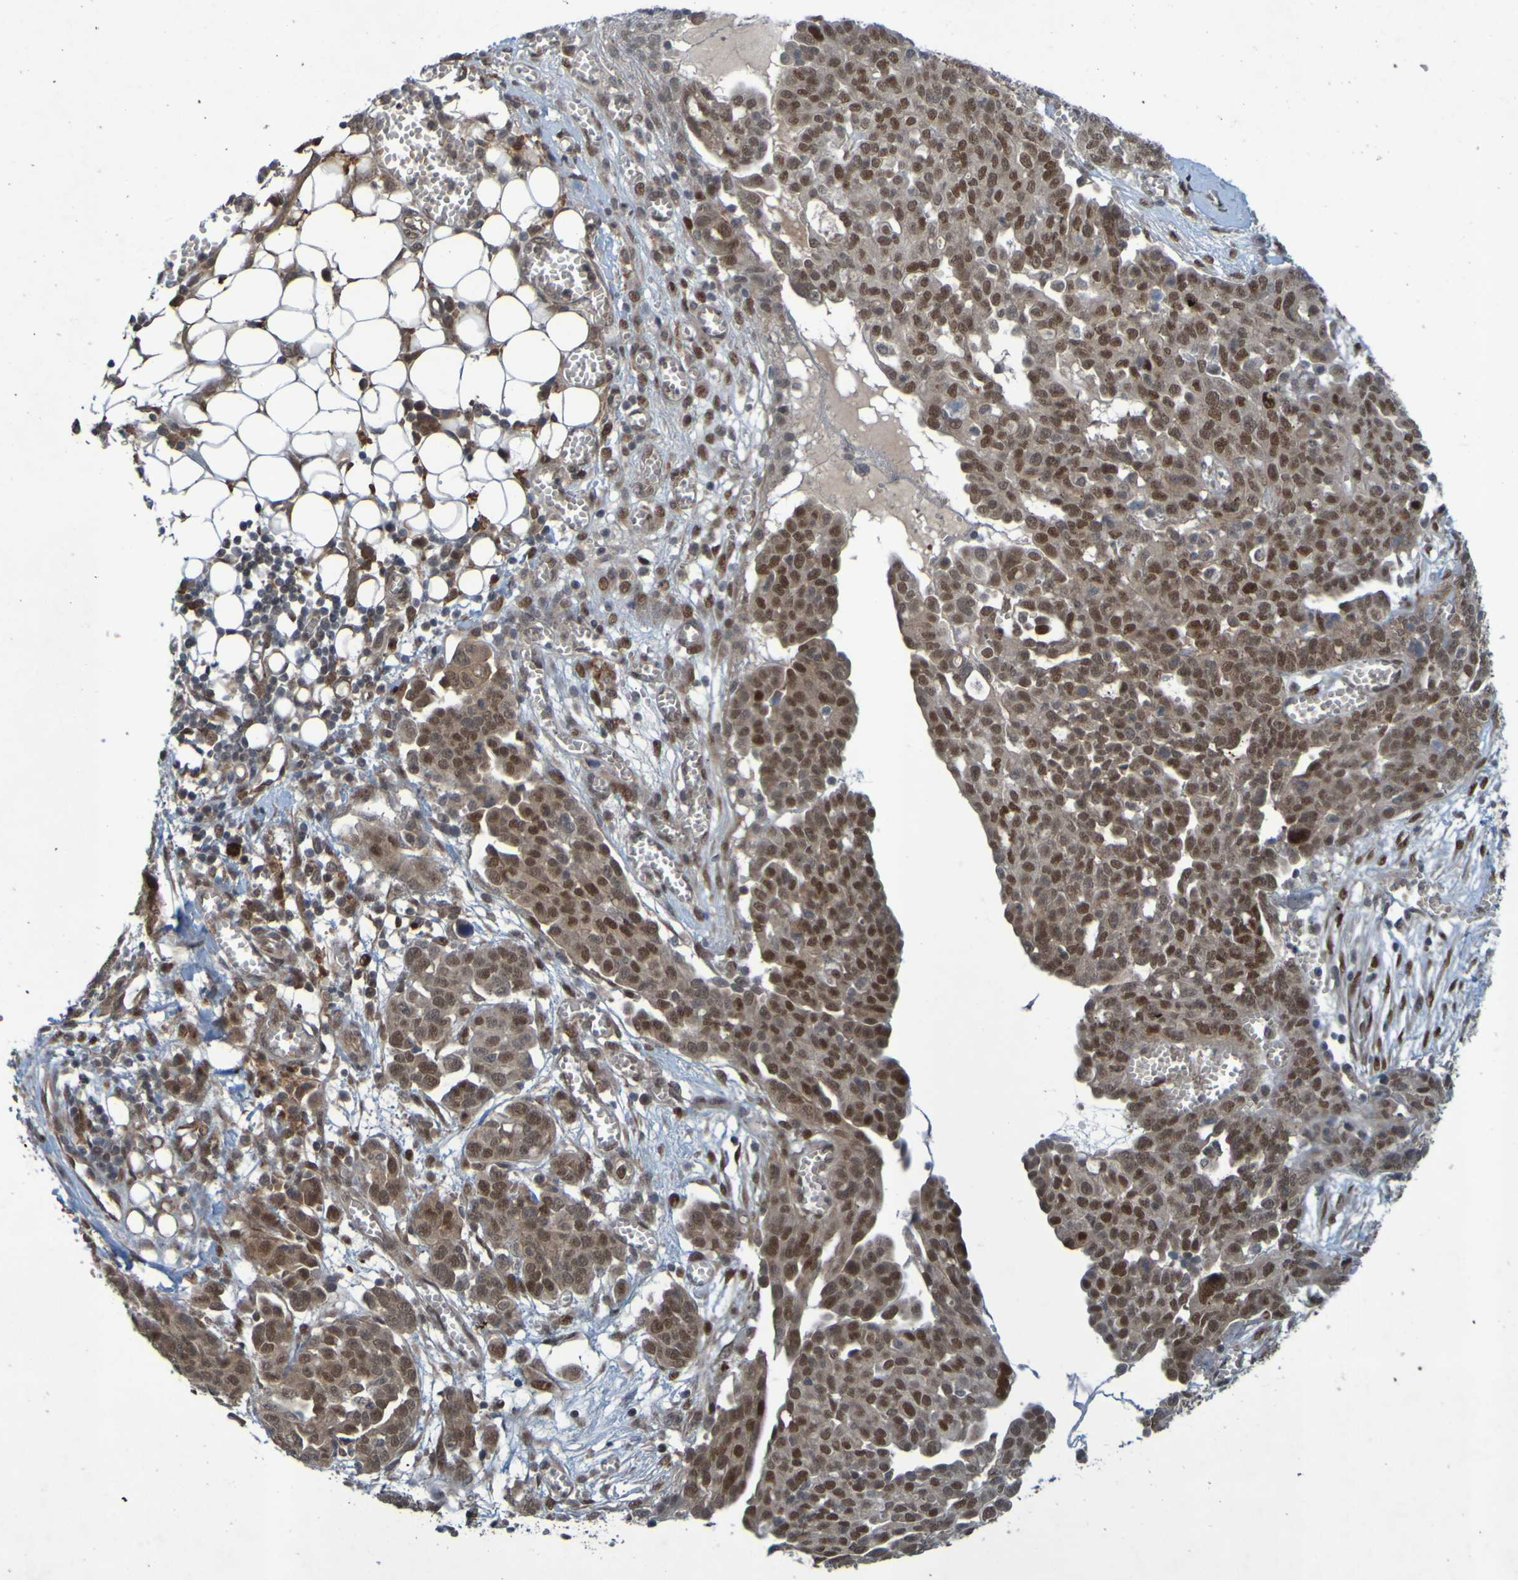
{"staining": {"intensity": "moderate", "quantity": ">75%", "location": "cytoplasmic/membranous,nuclear"}, "tissue": "ovarian cancer", "cell_type": "Tumor cells", "image_type": "cancer", "snomed": [{"axis": "morphology", "description": "Cystadenocarcinoma, serous, NOS"}, {"axis": "topography", "description": "Soft tissue"}, {"axis": "topography", "description": "Ovary"}], "caption": "Immunohistochemistry (IHC) of human ovarian cancer (serous cystadenocarcinoma) displays medium levels of moderate cytoplasmic/membranous and nuclear positivity in approximately >75% of tumor cells.", "gene": "MCPH1", "patient": {"sex": "female", "age": 57}}